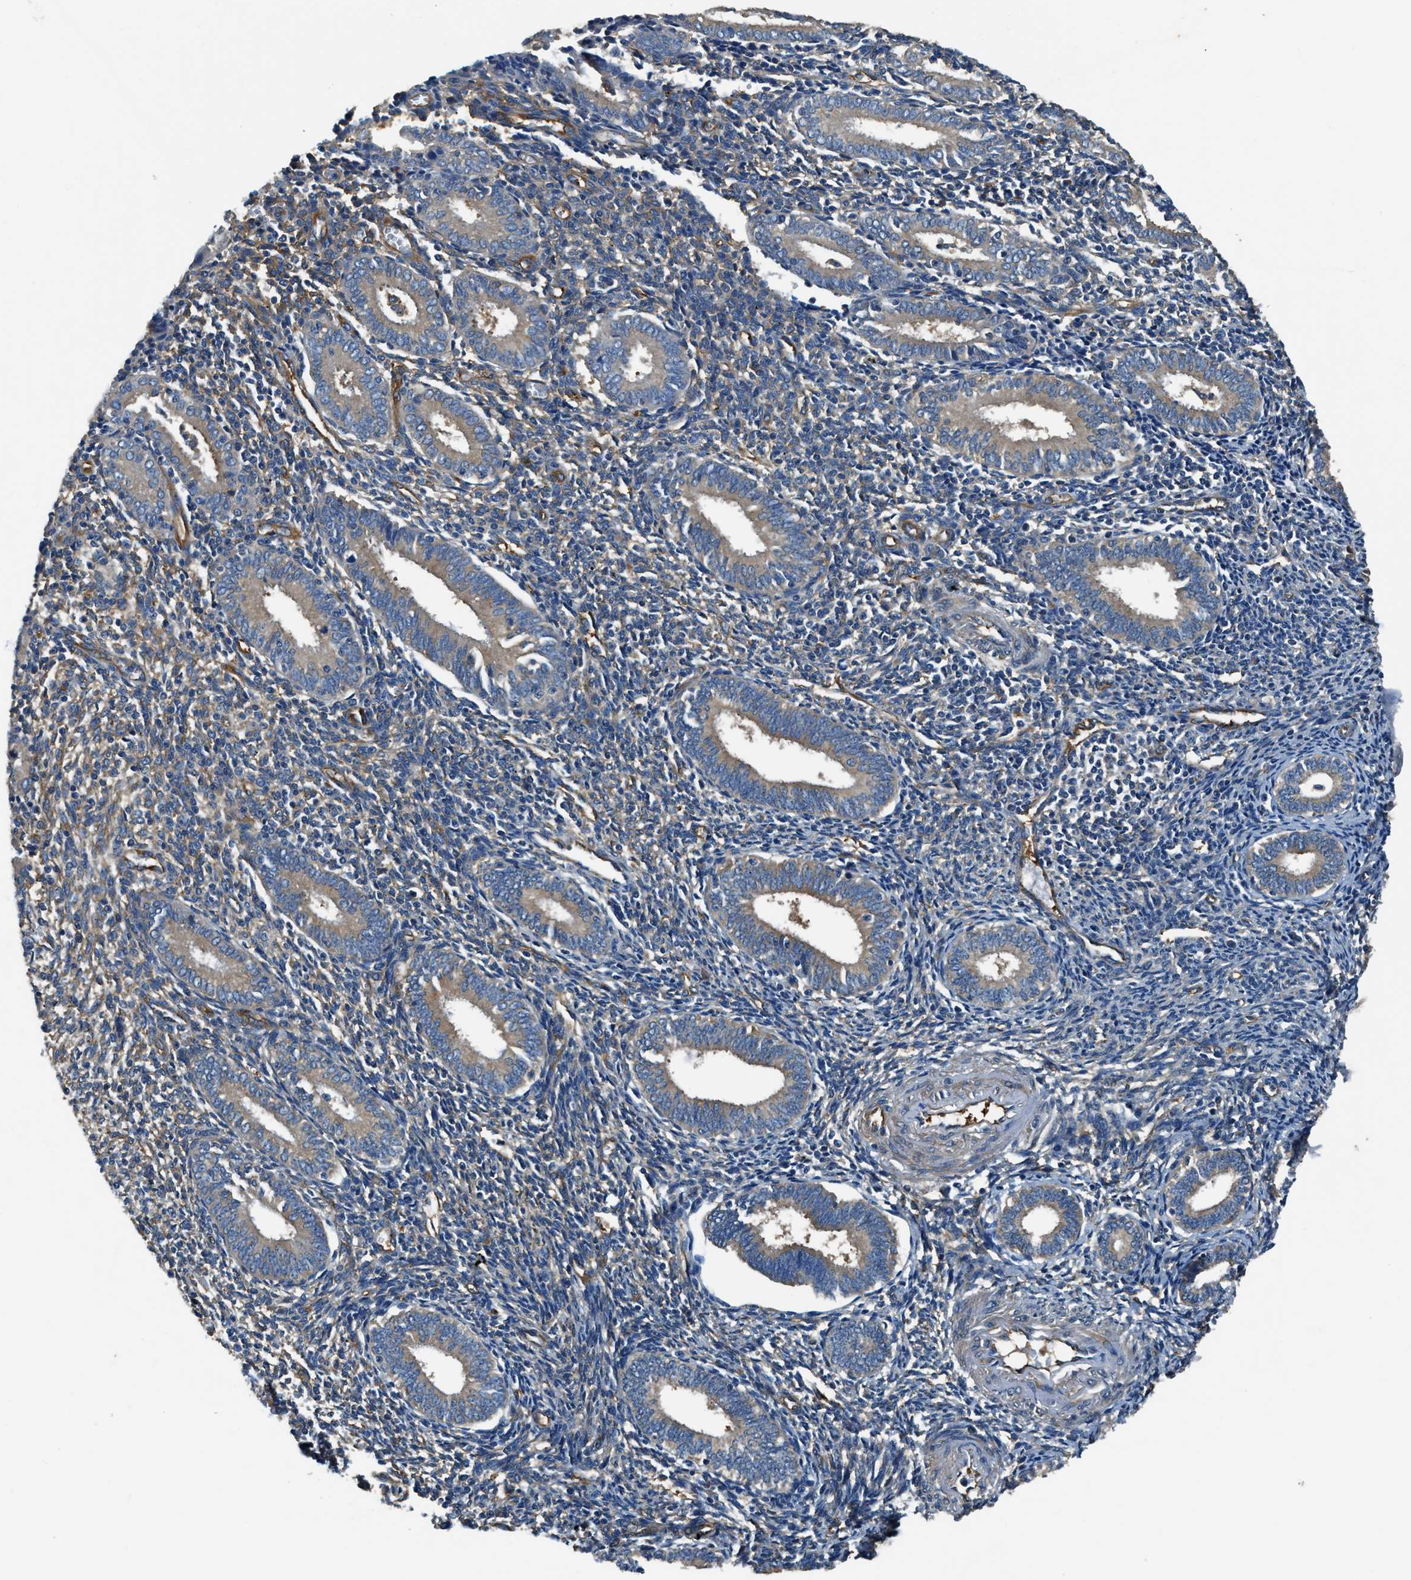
{"staining": {"intensity": "weak", "quantity": "<25%", "location": "cytoplasmic/membranous"}, "tissue": "endometrium", "cell_type": "Cells in endometrial stroma", "image_type": "normal", "snomed": [{"axis": "morphology", "description": "Normal tissue, NOS"}, {"axis": "topography", "description": "Endometrium"}], "caption": "This image is of normal endometrium stained with immunohistochemistry to label a protein in brown with the nuclei are counter-stained blue. There is no positivity in cells in endometrial stroma.", "gene": "EEA1", "patient": {"sex": "female", "age": 41}}